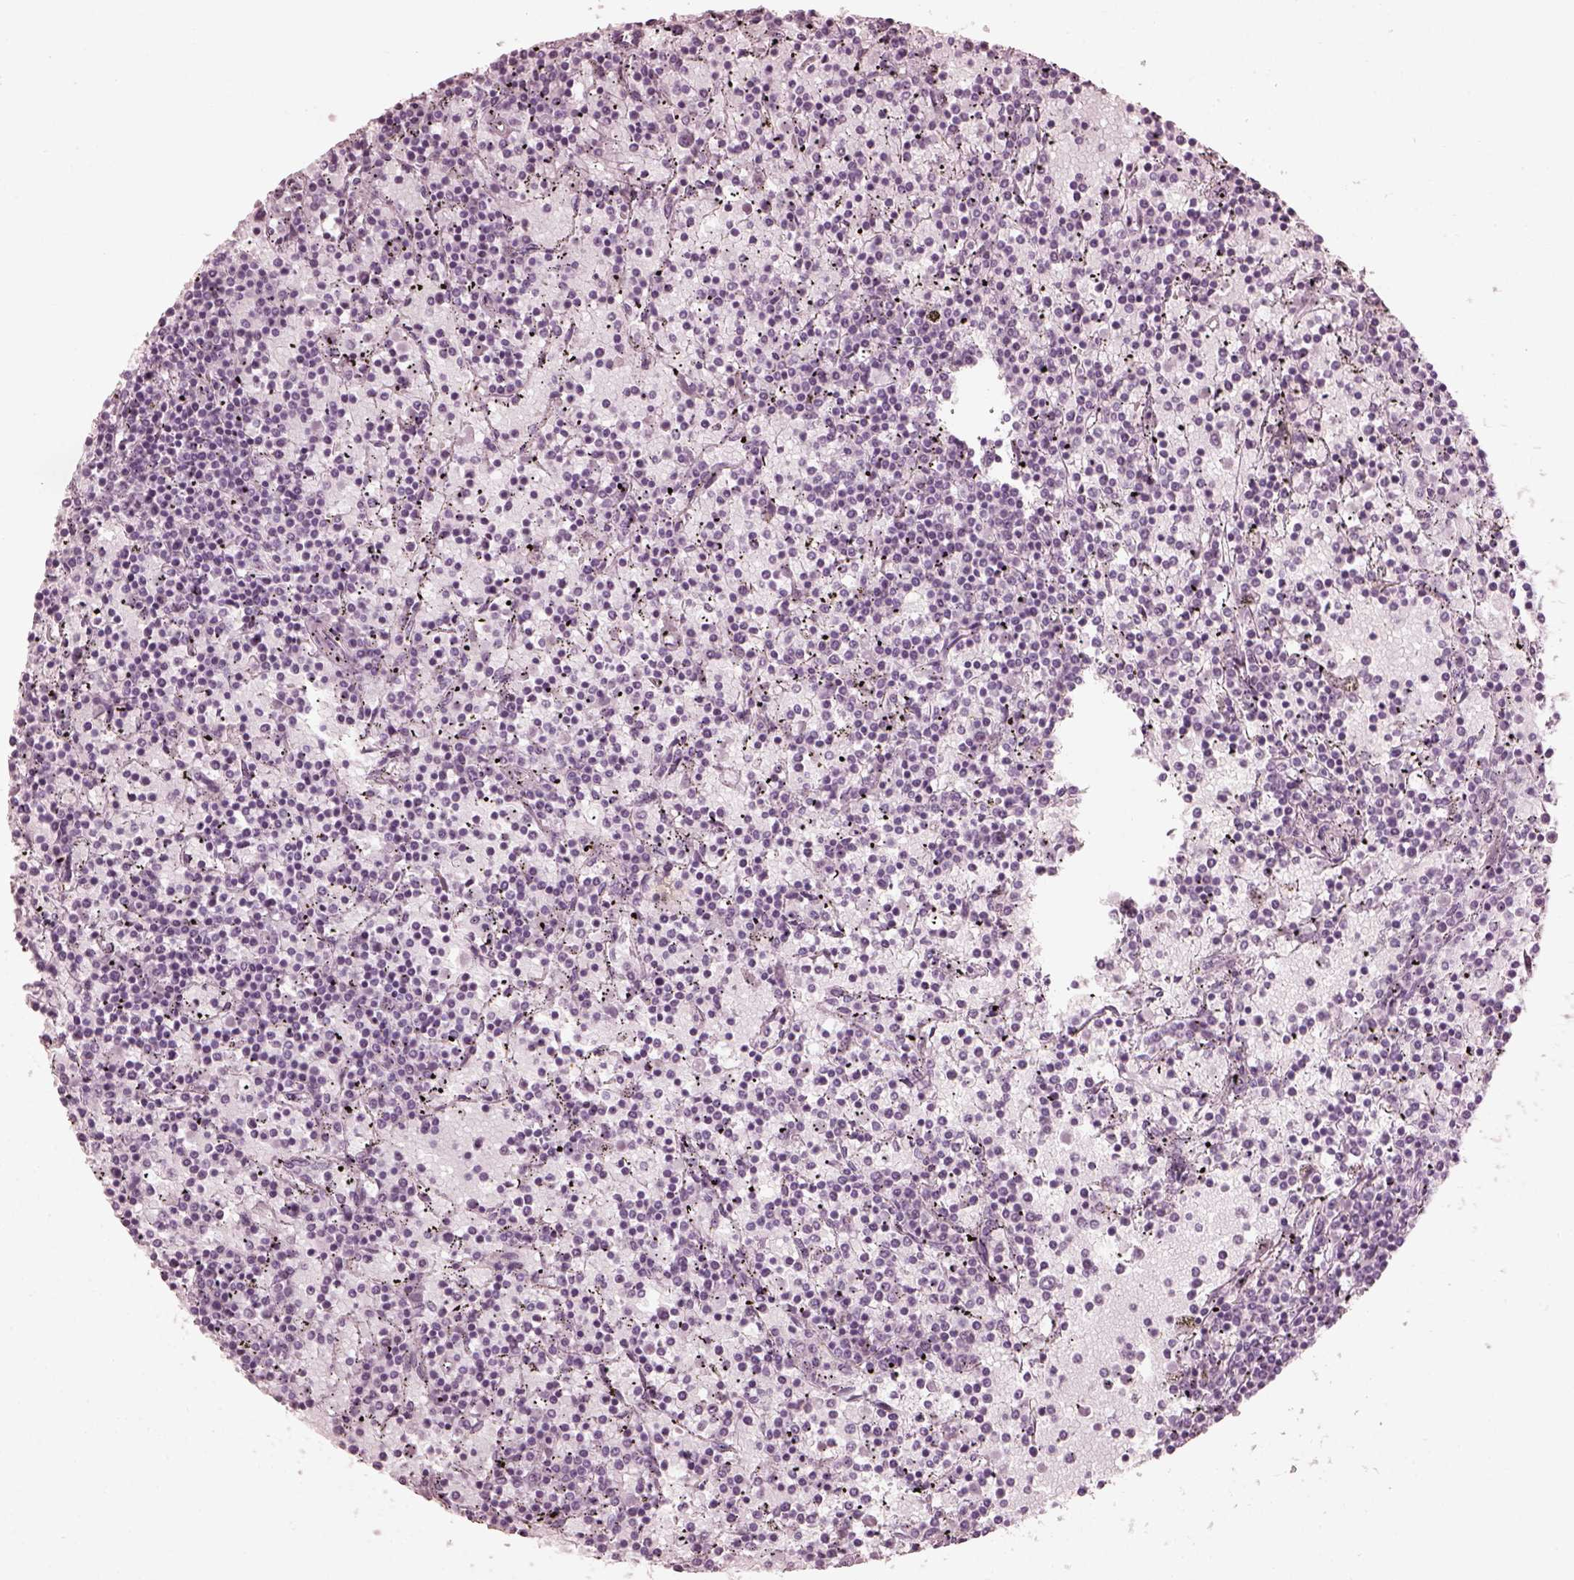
{"staining": {"intensity": "negative", "quantity": "none", "location": "none"}, "tissue": "lymphoma", "cell_type": "Tumor cells", "image_type": "cancer", "snomed": [{"axis": "morphology", "description": "Malignant lymphoma, non-Hodgkin's type, Low grade"}, {"axis": "topography", "description": "Spleen"}], "caption": "Tumor cells are negative for brown protein staining in malignant lymphoma, non-Hodgkin's type (low-grade).", "gene": "SAXO2", "patient": {"sex": "female", "age": 77}}